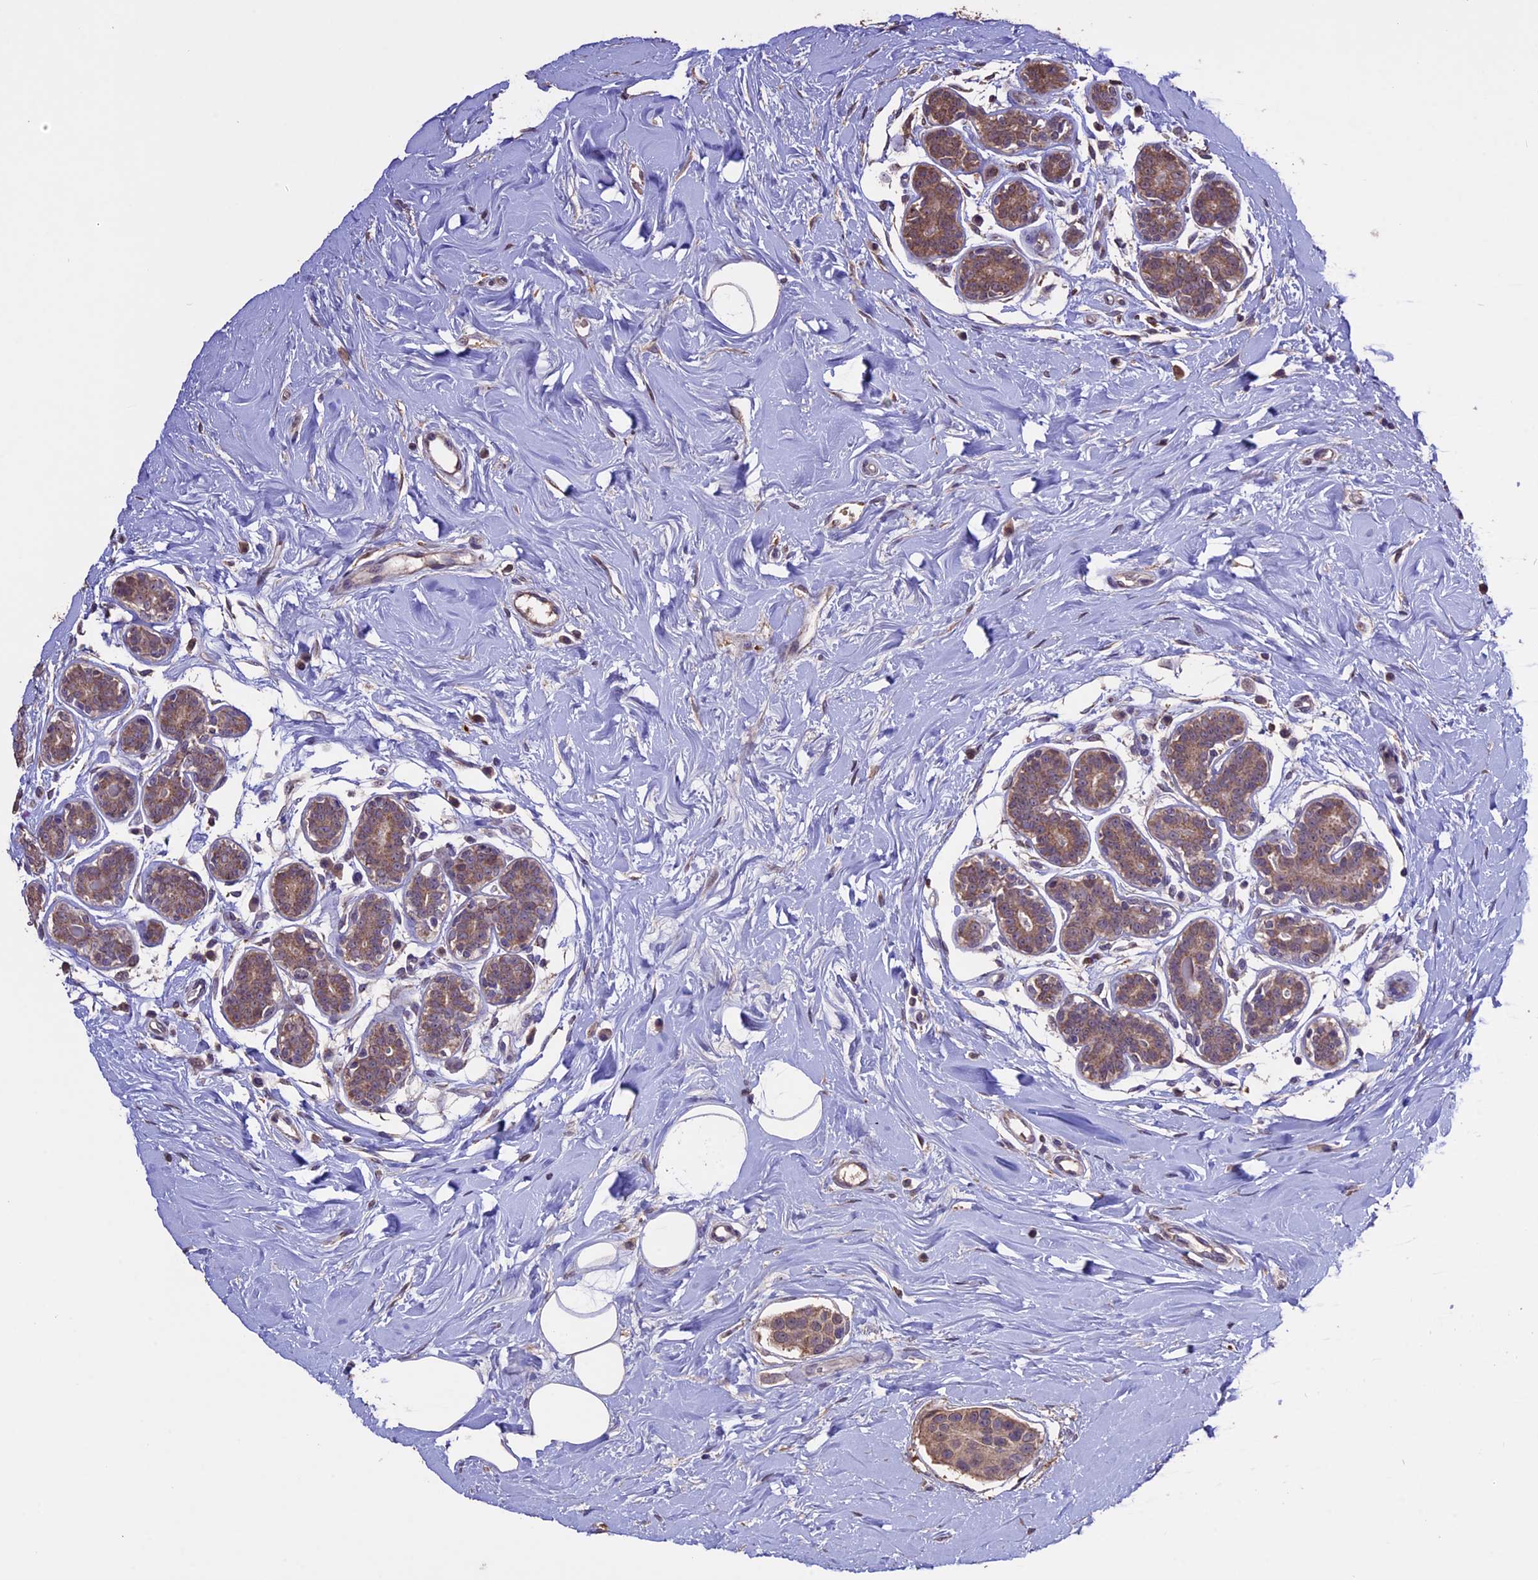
{"staining": {"intensity": "moderate", "quantity": ">75%", "location": "cytoplasmic/membranous"}, "tissue": "breast cancer", "cell_type": "Tumor cells", "image_type": "cancer", "snomed": [{"axis": "morphology", "description": "Normal tissue, NOS"}, {"axis": "morphology", "description": "Duct carcinoma"}, {"axis": "topography", "description": "Breast"}], "caption": "A high-resolution histopathology image shows immunohistochemistry staining of breast cancer, which shows moderate cytoplasmic/membranous staining in approximately >75% of tumor cells.", "gene": "DIS3L", "patient": {"sex": "female", "age": 39}}